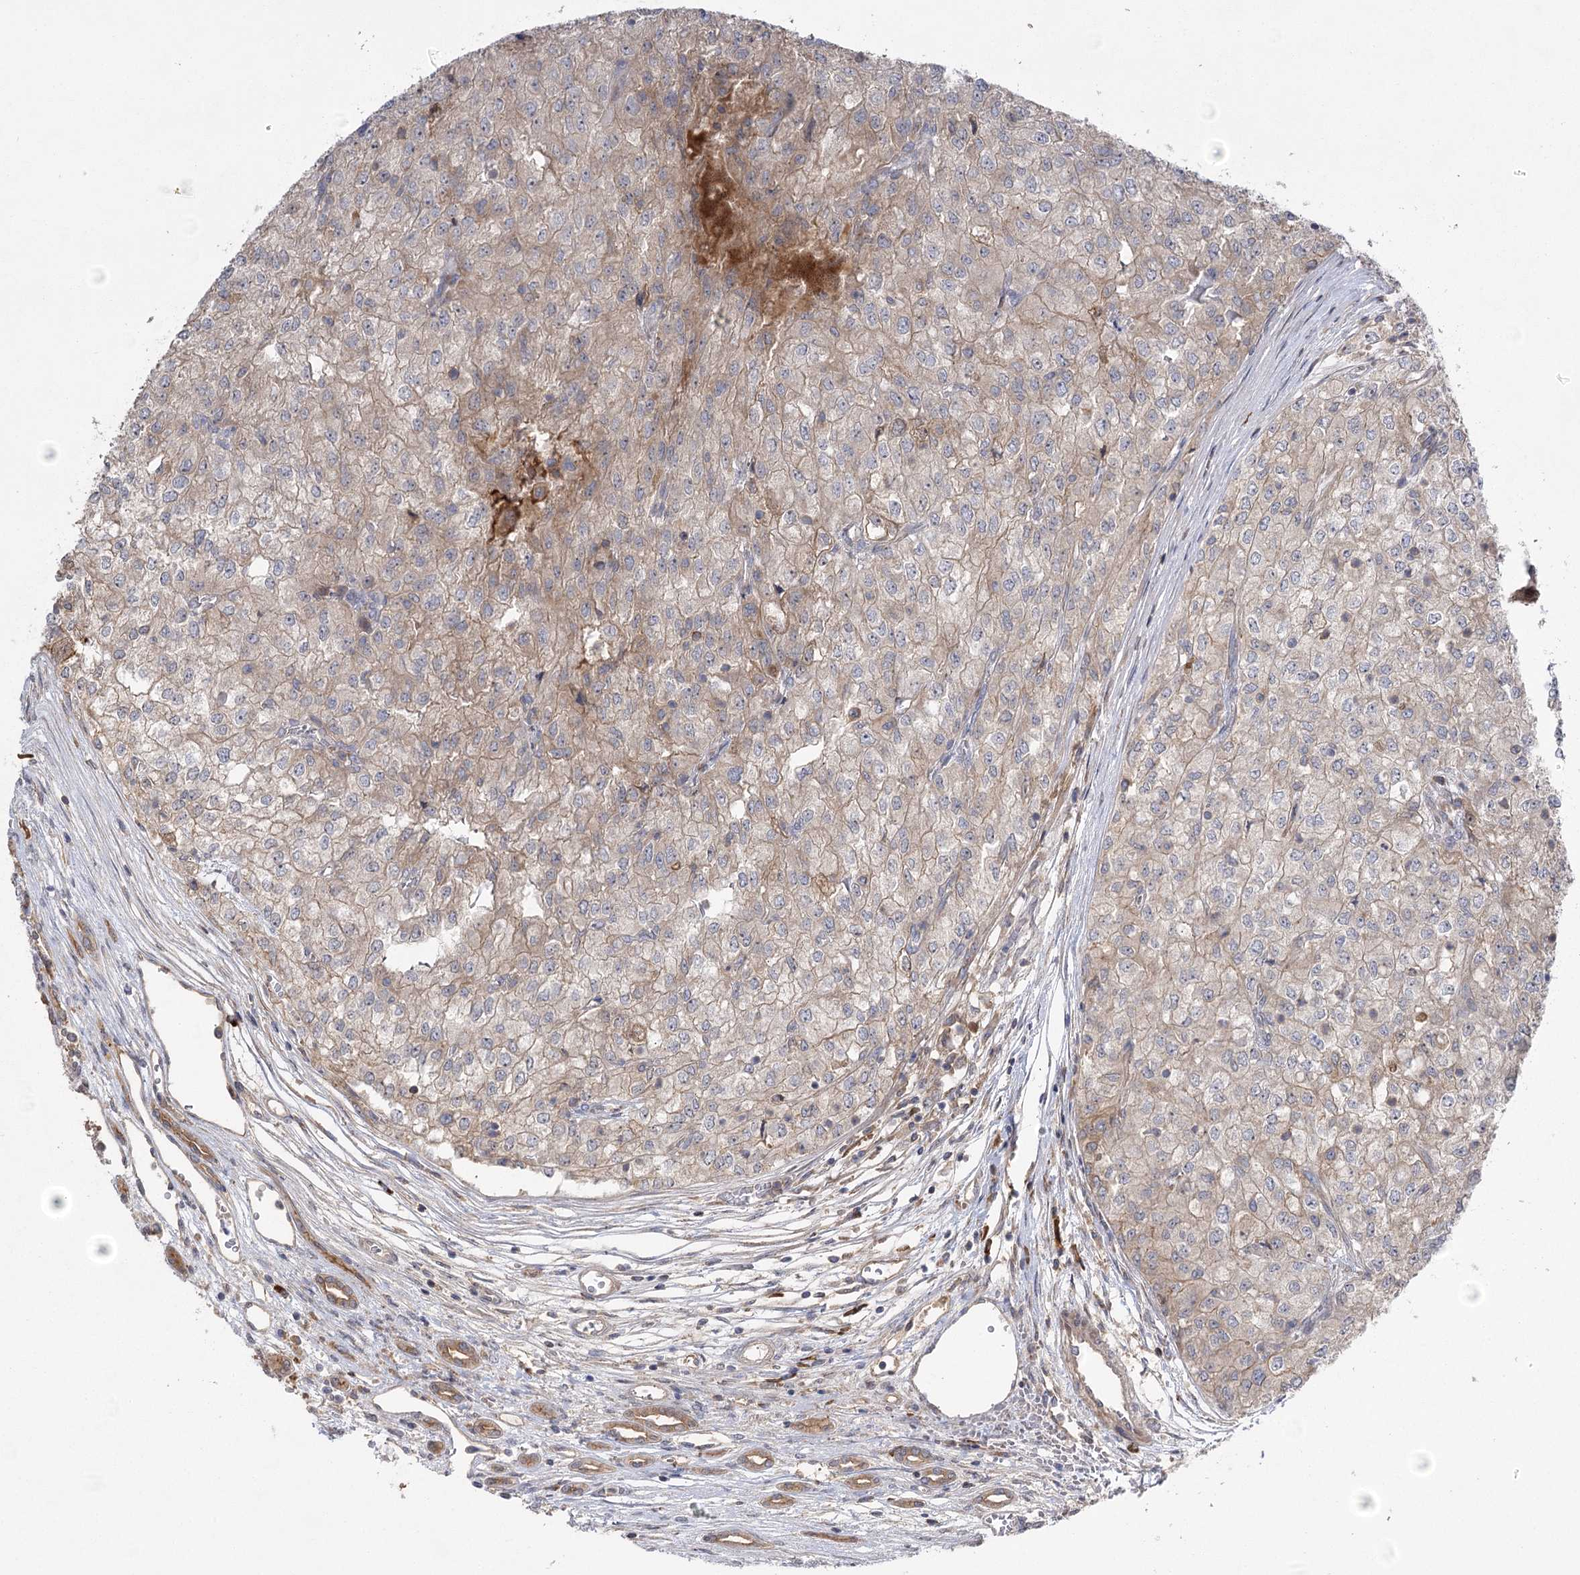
{"staining": {"intensity": "weak", "quantity": "25%-75%", "location": "cytoplasmic/membranous"}, "tissue": "renal cancer", "cell_type": "Tumor cells", "image_type": "cancer", "snomed": [{"axis": "morphology", "description": "Adenocarcinoma, NOS"}, {"axis": "topography", "description": "Kidney"}], "caption": "The image shows staining of adenocarcinoma (renal), revealing weak cytoplasmic/membranous protein expression (brown color) within tumor cells. (Brightfield microscopy of DAB IHC at high magnification).", "gene": "KCNN2", "patient": {"sex": "female", "age": 54}}